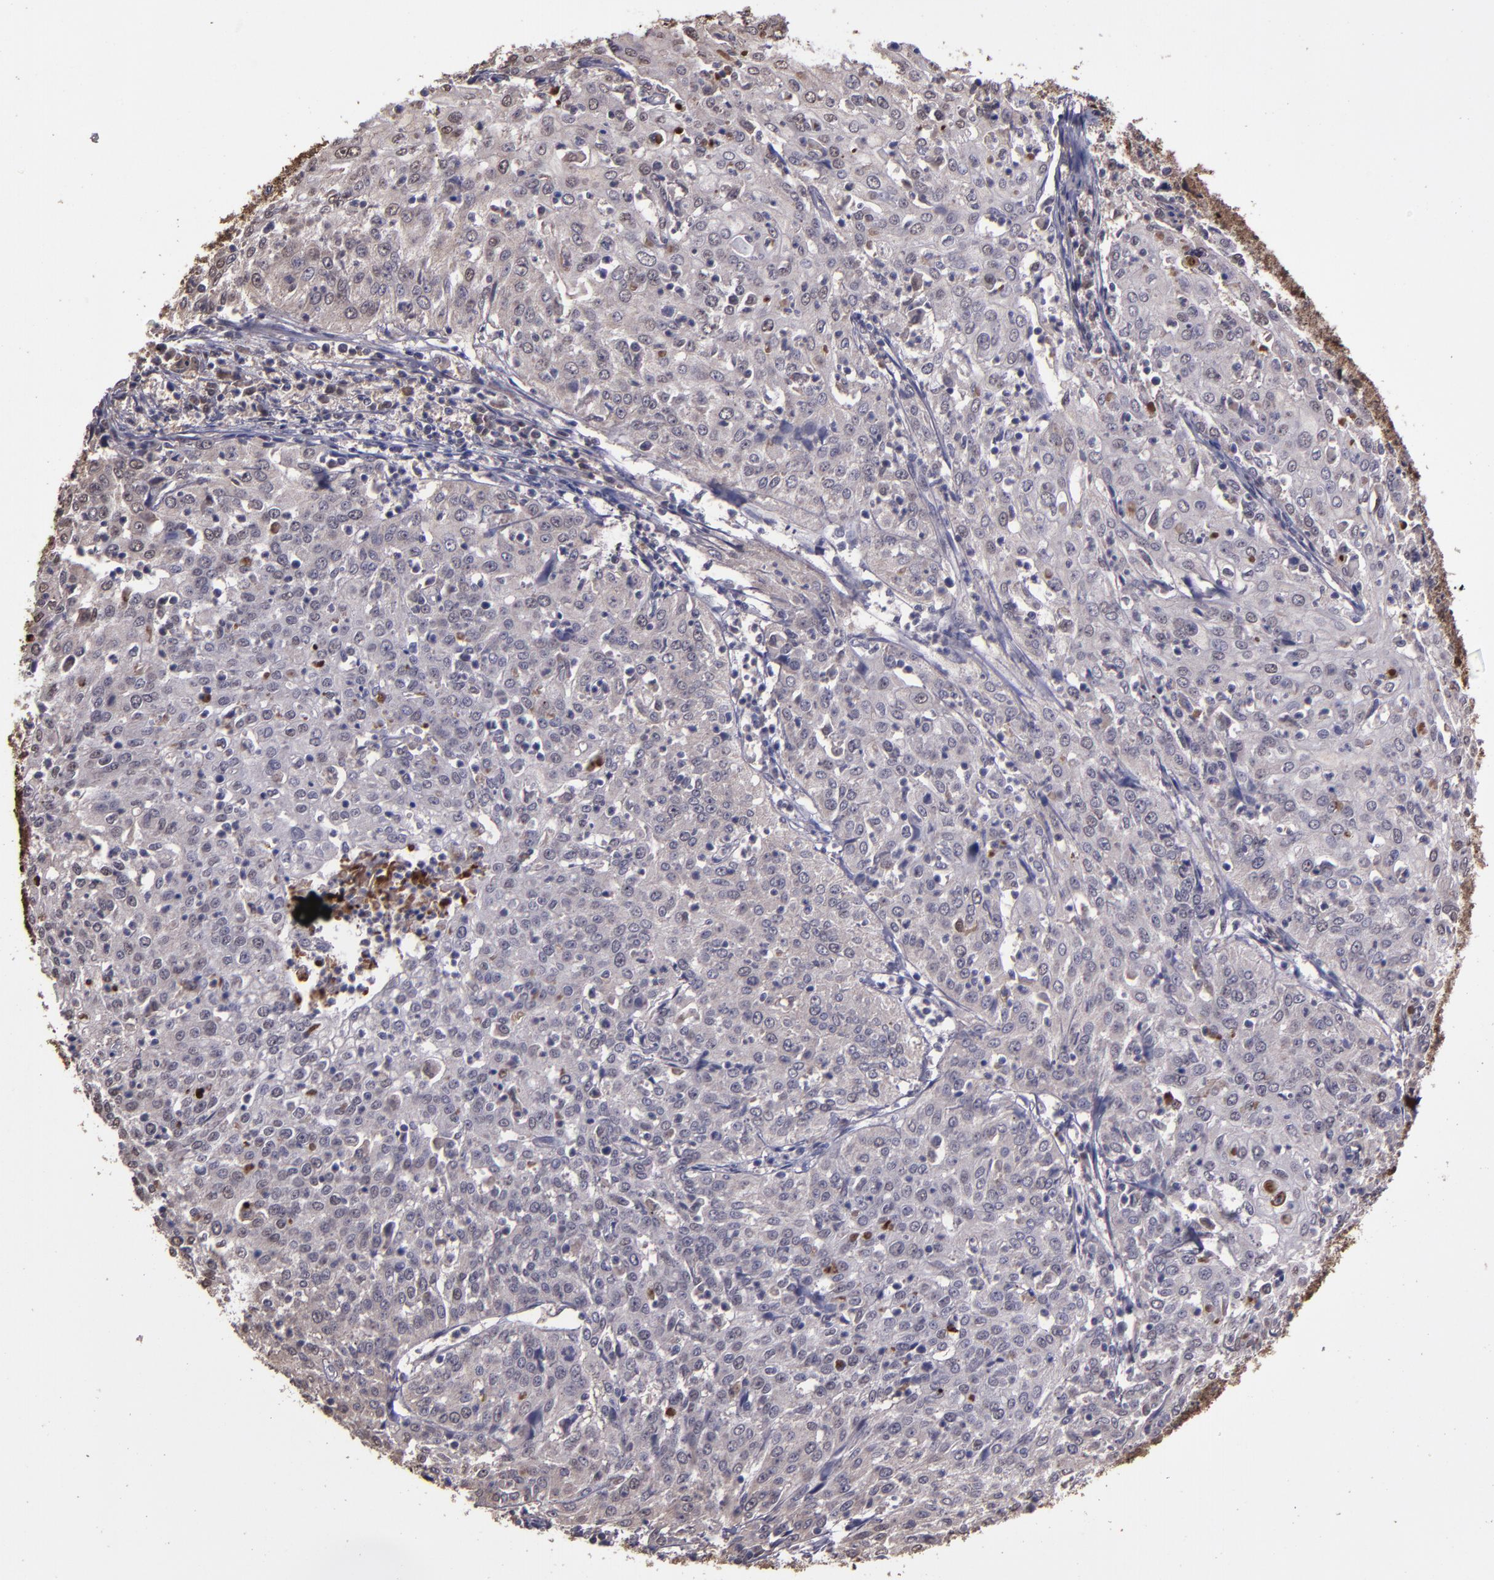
{"staining": {"intensity": "weak", "quantity": "<25%", "location": "cytoplasmic/membranous"}, "tissue": "cervical cancer", "cell_type": "Tumor cells", "image_type": "cancer", "snomed": [{"axis": "morphology", "description": "Squamous cell carcinoma, NOS"}, {"axis": "topography", "description": "Cervix"}], "caption": "Immunohistochemistry histopathology image of human cervical cancer stained for a protein (brown), which demonstrates no staining in tumor cells.", "gene": "SERPINF2", "patient": {"sex": "female", "age": 39}}